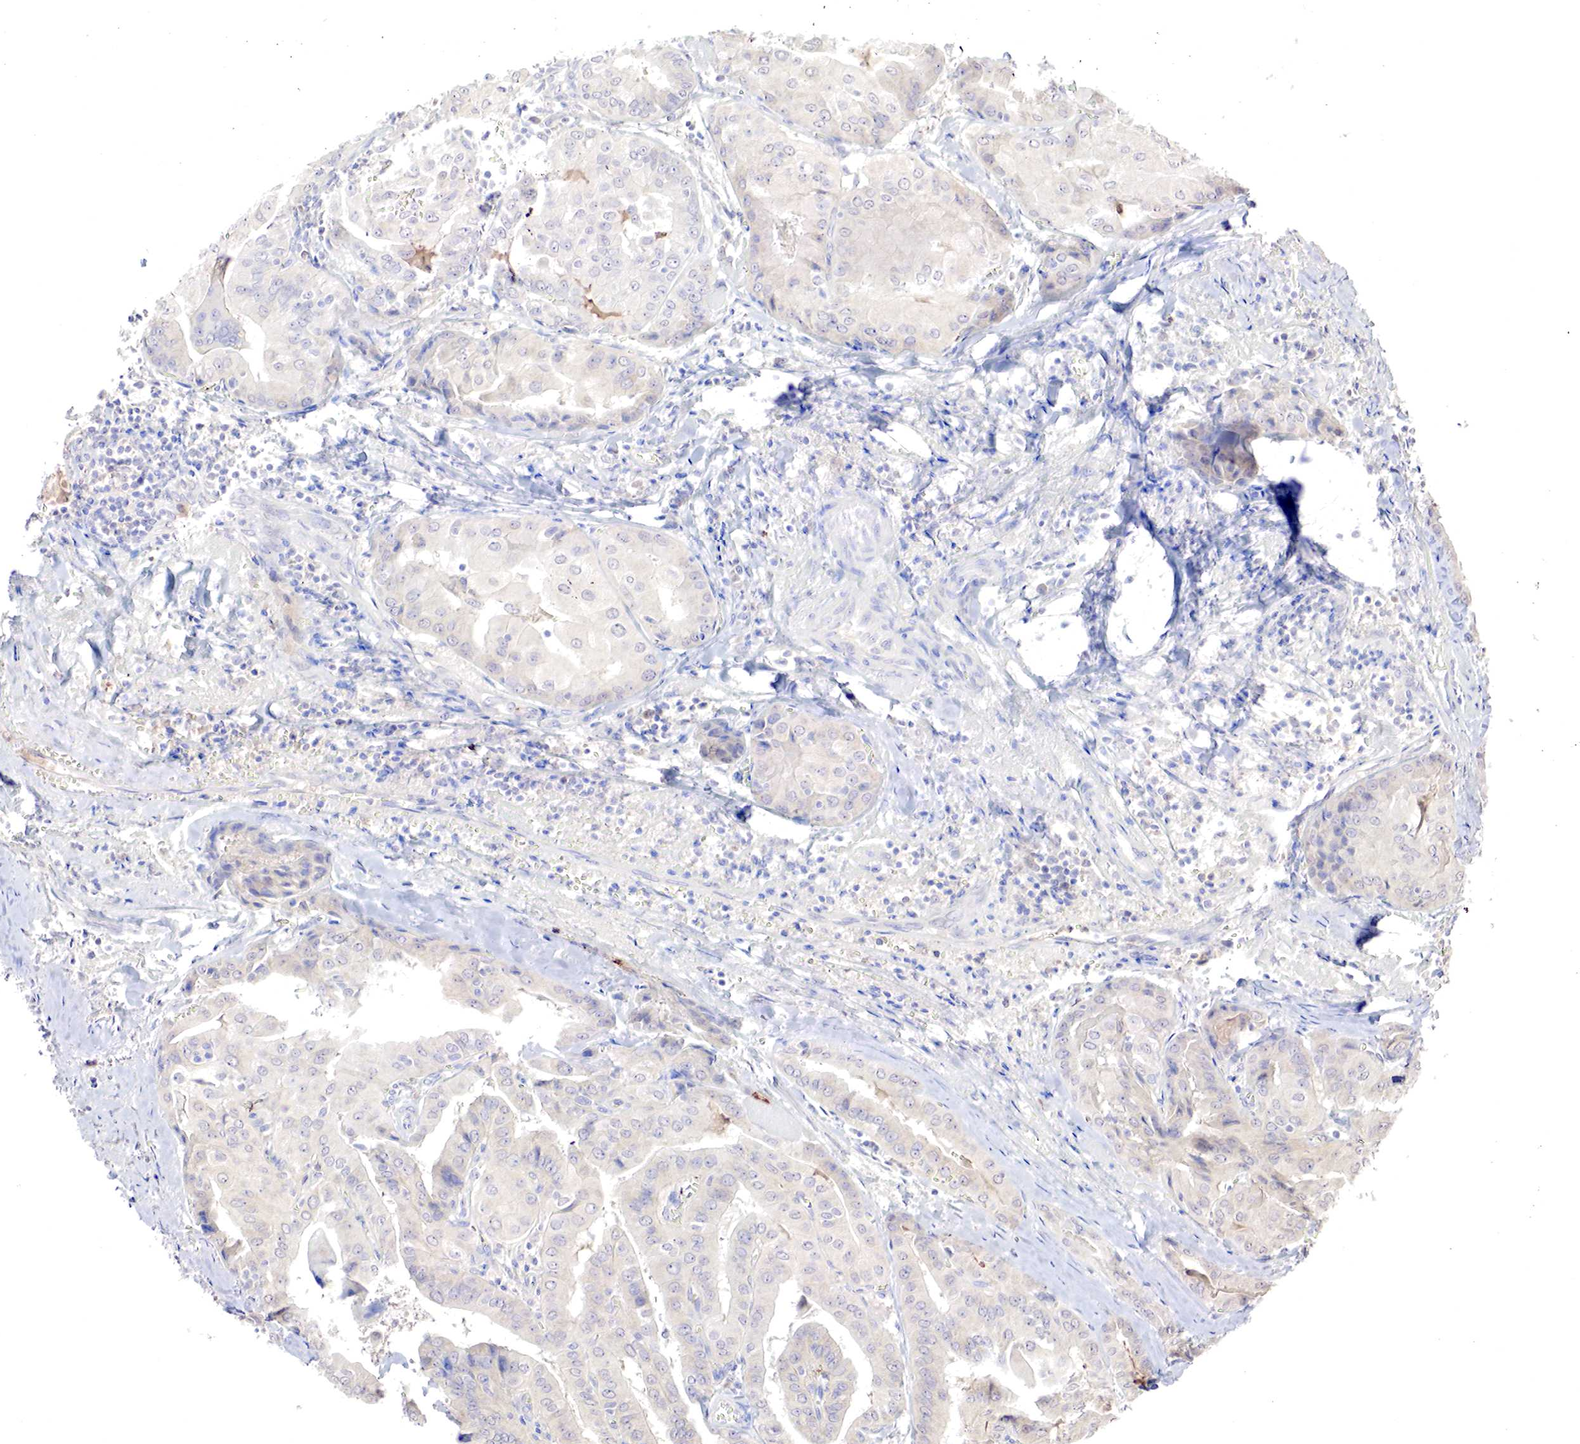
{"staining": {"intensity": "negative", "quantity": "none", "location": "none"}, "tissue": "thyroid cancer", "cell_type": "Tumor cells", "image_type": "cancer", "snomed": [{"axis": "morphology", "description": "Papillary adenocarcinoma, NOS"}, {"axis": "topography", "description": "Thyroid gland"}], "caption": "This is an immunohistochemistry (IHC) image of human thyroid cancer (papillary adenocarcinoma). There is no staining in tumor cells.", "gene": "GATA1", "patient": {"sex": "female", "age": 71}}